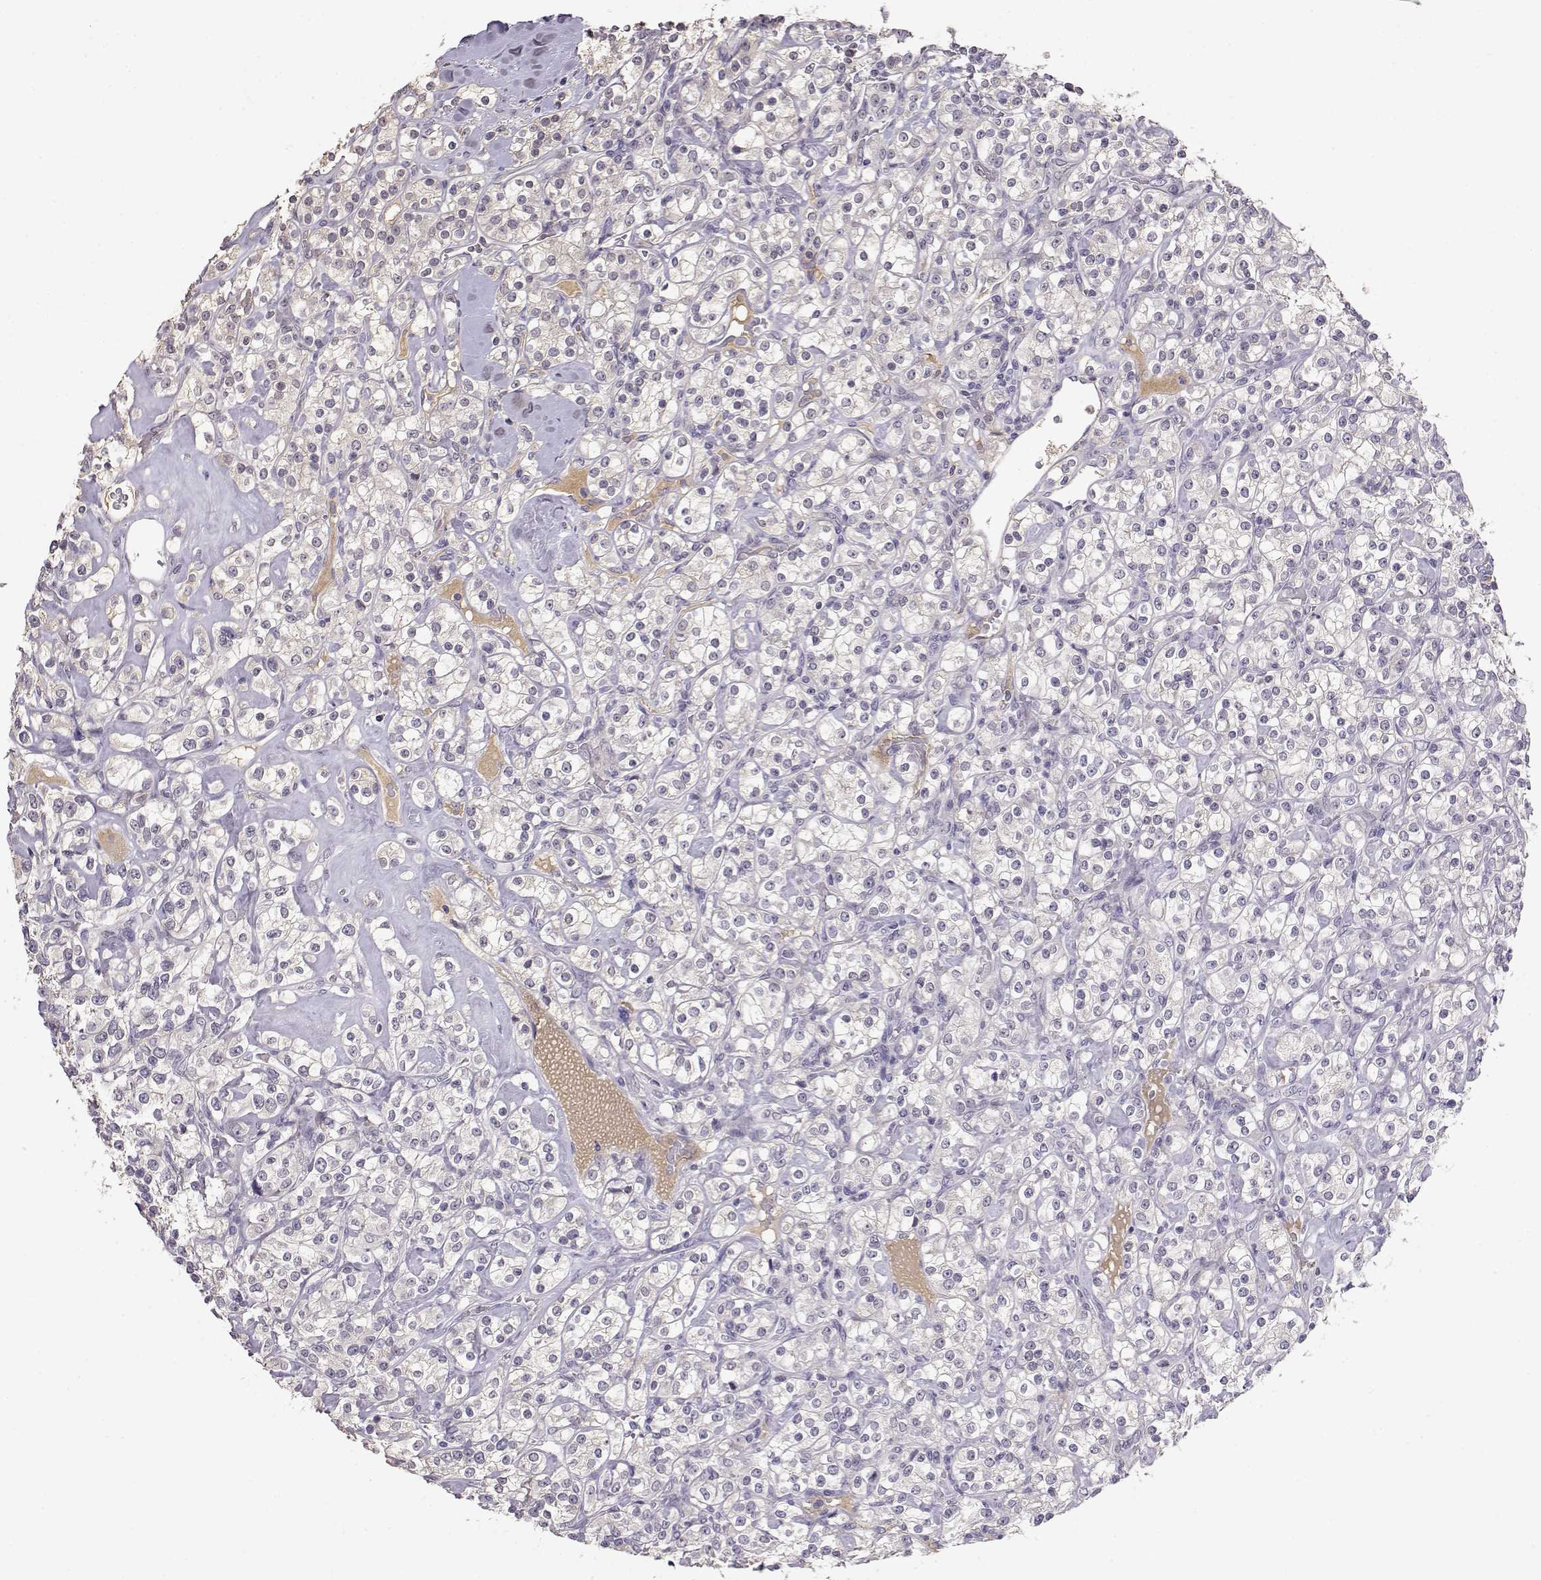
{"staining": {"intensity": "negative", "quantity": "none", "location": "none"}, "tissue": "renal cancer", "cell_type": "Tumor cells", "image_type": "cancer", "snomed": [{"axis": "morphology", "description": "Adenocarcinoma, NOS"}, {"axis": "topography", "description": "Kidney"}], "caption": "IHC of human renal adenocarcinoma shows no positivity in tumor cells. (DAB immunohistochemistry with hematoxylin counter stain).", "gene": "TACR1", "patient": {"sex": "male", "age": 77}}